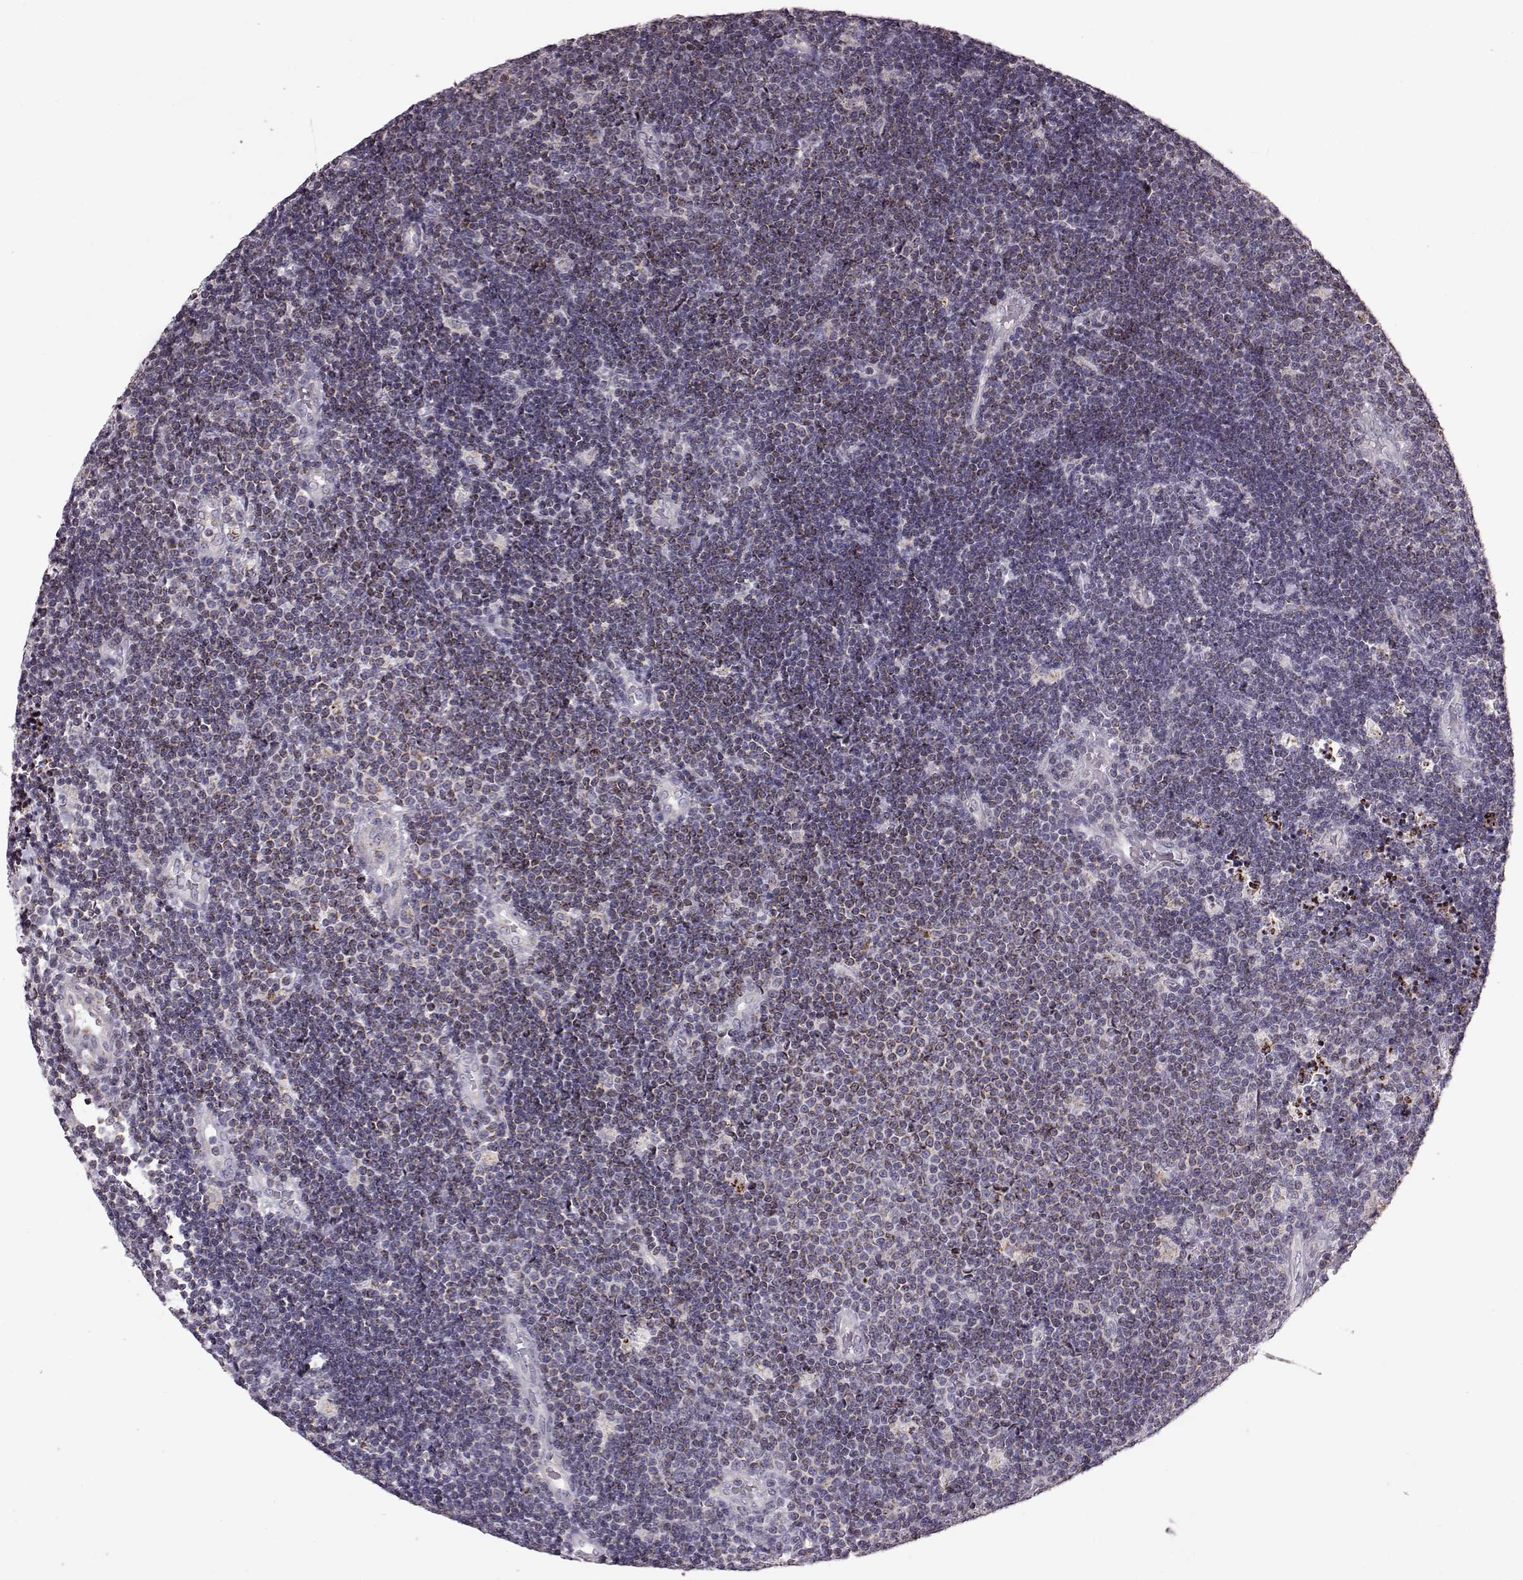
{"staining": {"intensity": "moderate", "quantity": ">75%", "location": "cytoplasmic/membranous"}, "tissue": "lymphoma", "cell_type": "Tumor cells", "image_type": "cancer", "snomed": [{"axis": "morphology", "description": "Malignant lymphoma, non-Hodgkin's type, Low grade"}, {"axis": "topography", "description": "Brain"}], "caption": "Protein analysis of lymphoma tissue exhibits moderate cytoplasmic/membranous positivity in about >75% of tumor cells. (Brightfield microscopy of DAB IHC at high magnification).", "gene": "ATP5MF", "patient": {"sex": "female", "age": 66}}